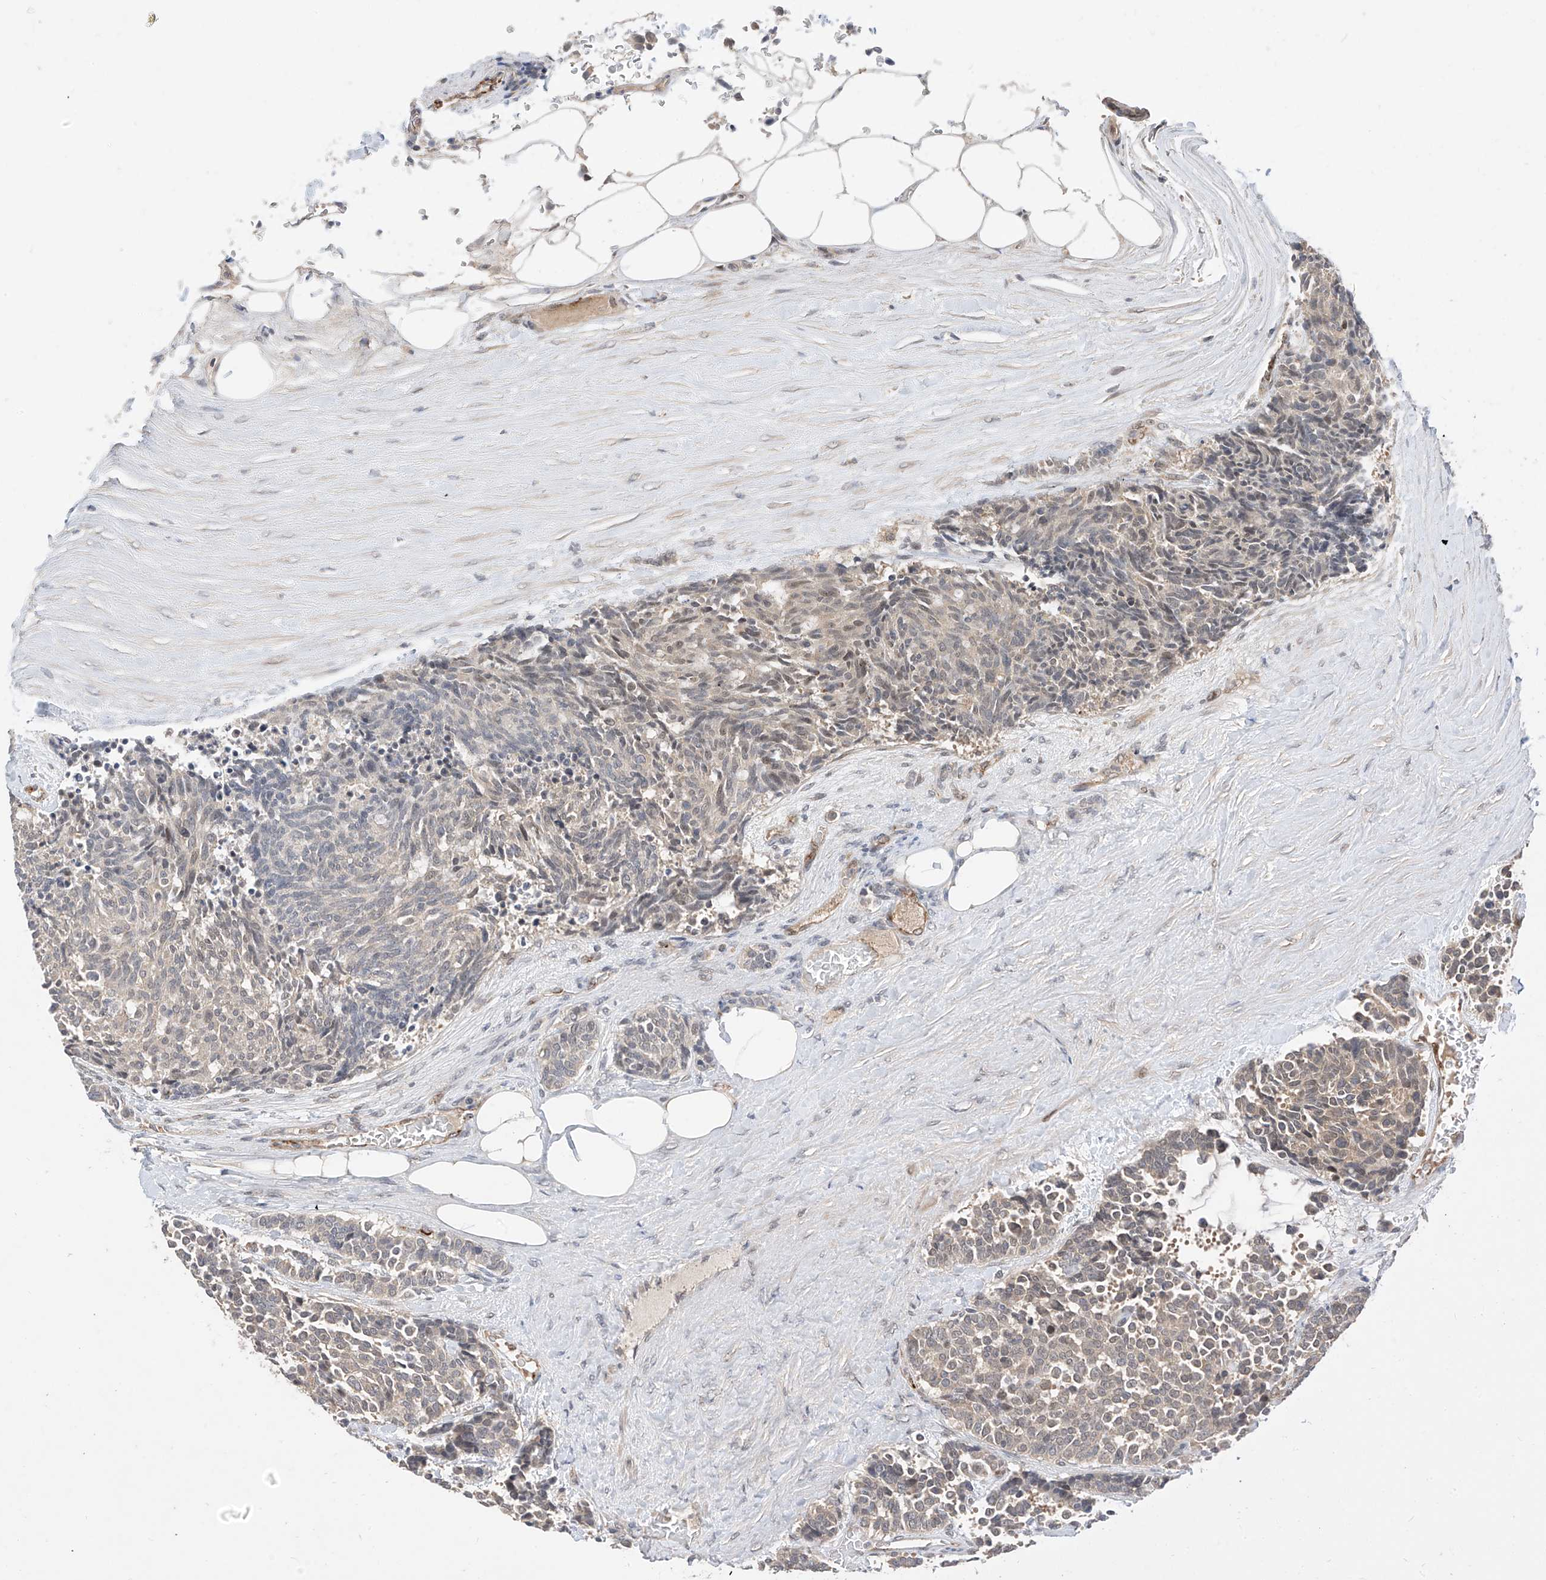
{"staining": {"intensity": "negative", "quantity": "none", "location": "none"}, "tissue": "carcinoid", "cell_type": "Tumor cells", "image_type": "cancer", "snomed": [{"axis": "morphology", "description": "Carcinoid, malignant, NOS"}, {"axis": "topography", "description": "Pancreas"}], "caption": "Carcinoid was stained to show a protein in brown. There is no significant expression in tumor cells.", "gene": "MRTFA", "patient": {"sex": "female", "age": 54}}